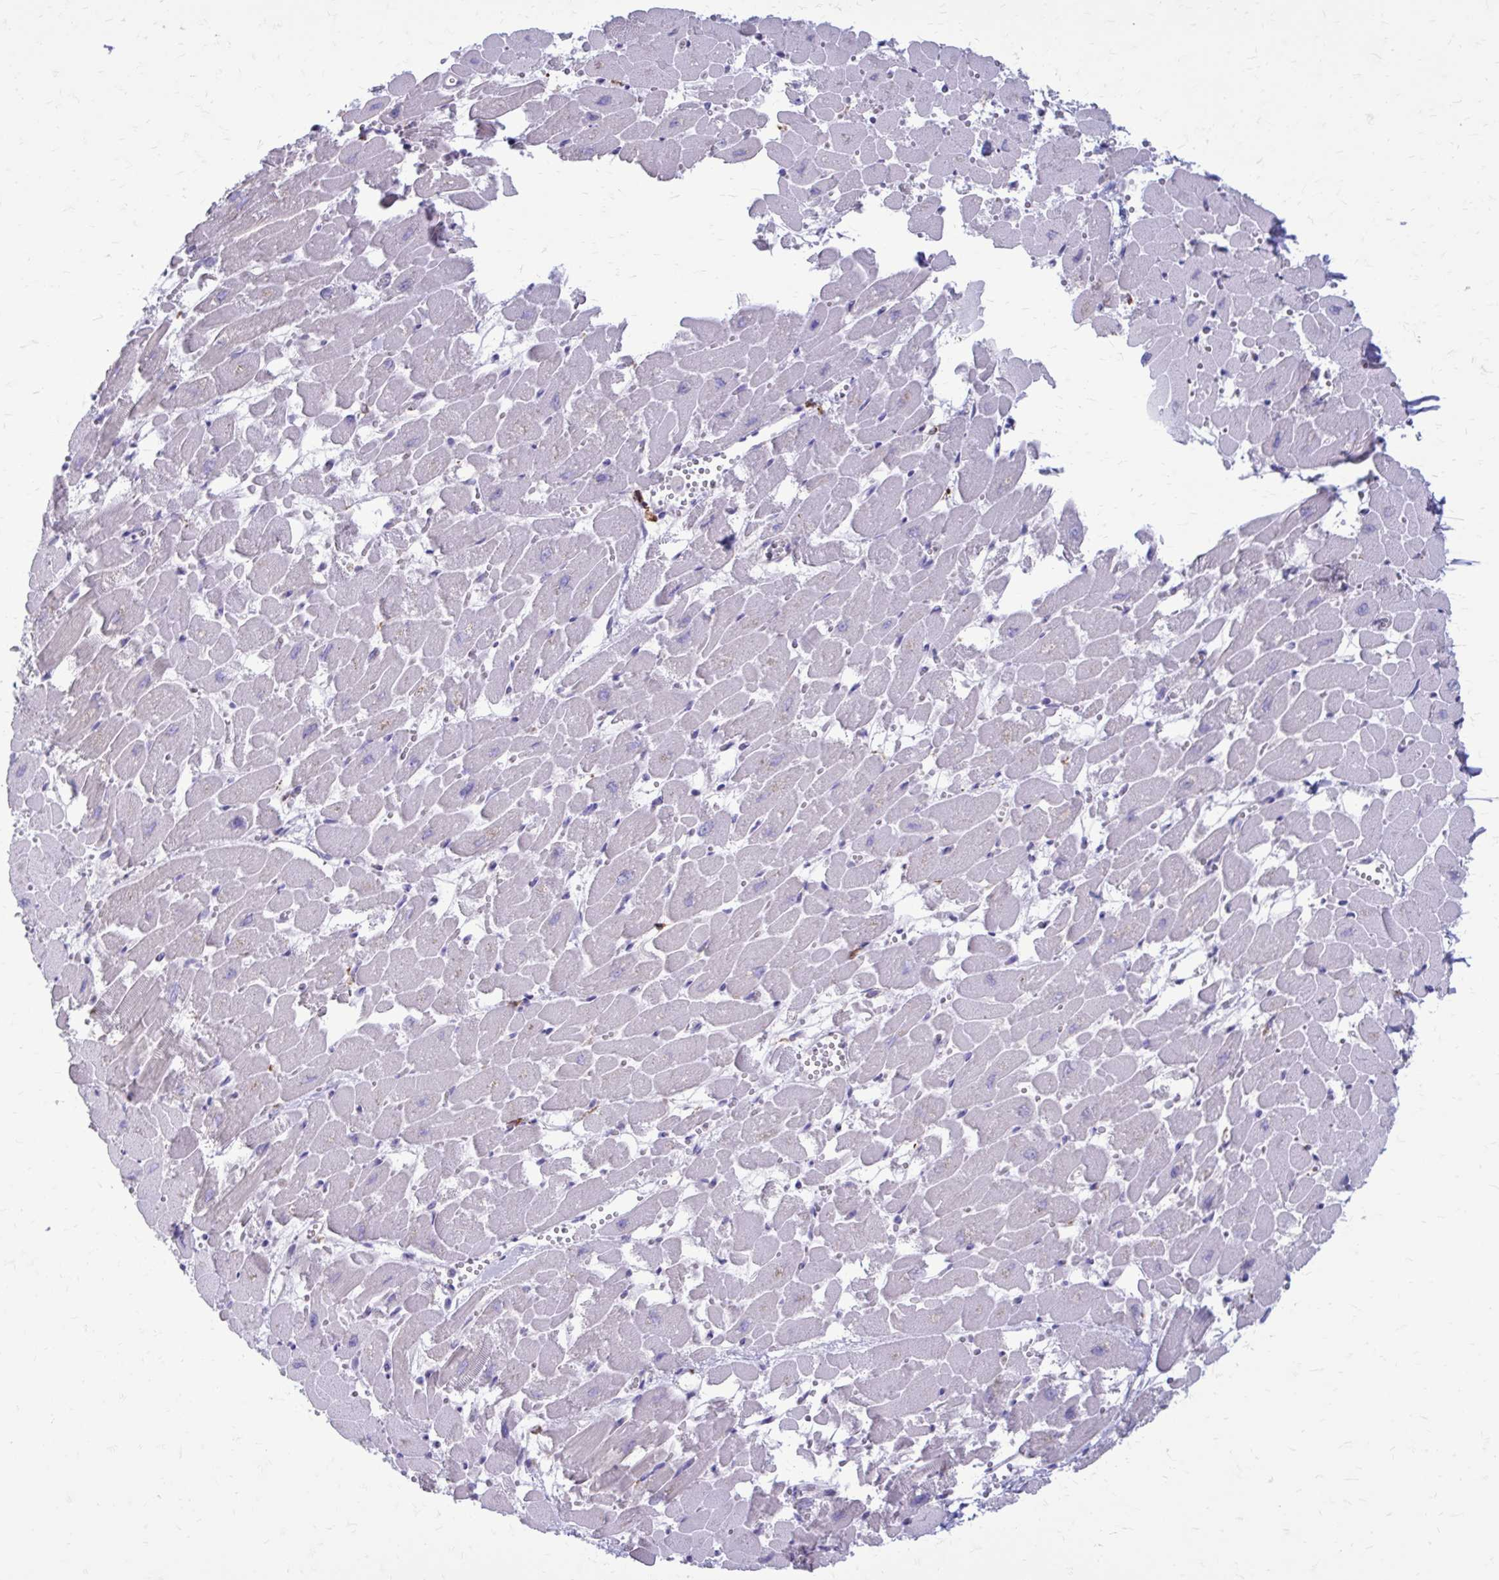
{"staining": {"intensity": "negative", "quantity": "none", "location": "none"}, "tissue": "heart muscle", "cell_type": "Cardiomyocytes", "image_type": "normal", "snomed": [{"axis": "morphology", "description": "Normal tissue, NOS"}, {"axis": "topography", "description": "Heart"}], "caption": "An IHC micrograph of unremarkable heart muscle is shown. There is no staining in cardiomyocytes of heart muscle. The staining was performed using DAB to visualize the protein expression in brown, while the nuclei were stained in blue with hematoxylin (Magnification: 20x).", "gene": "CLTA", "patient": {"sex": "female", "age": 52}}